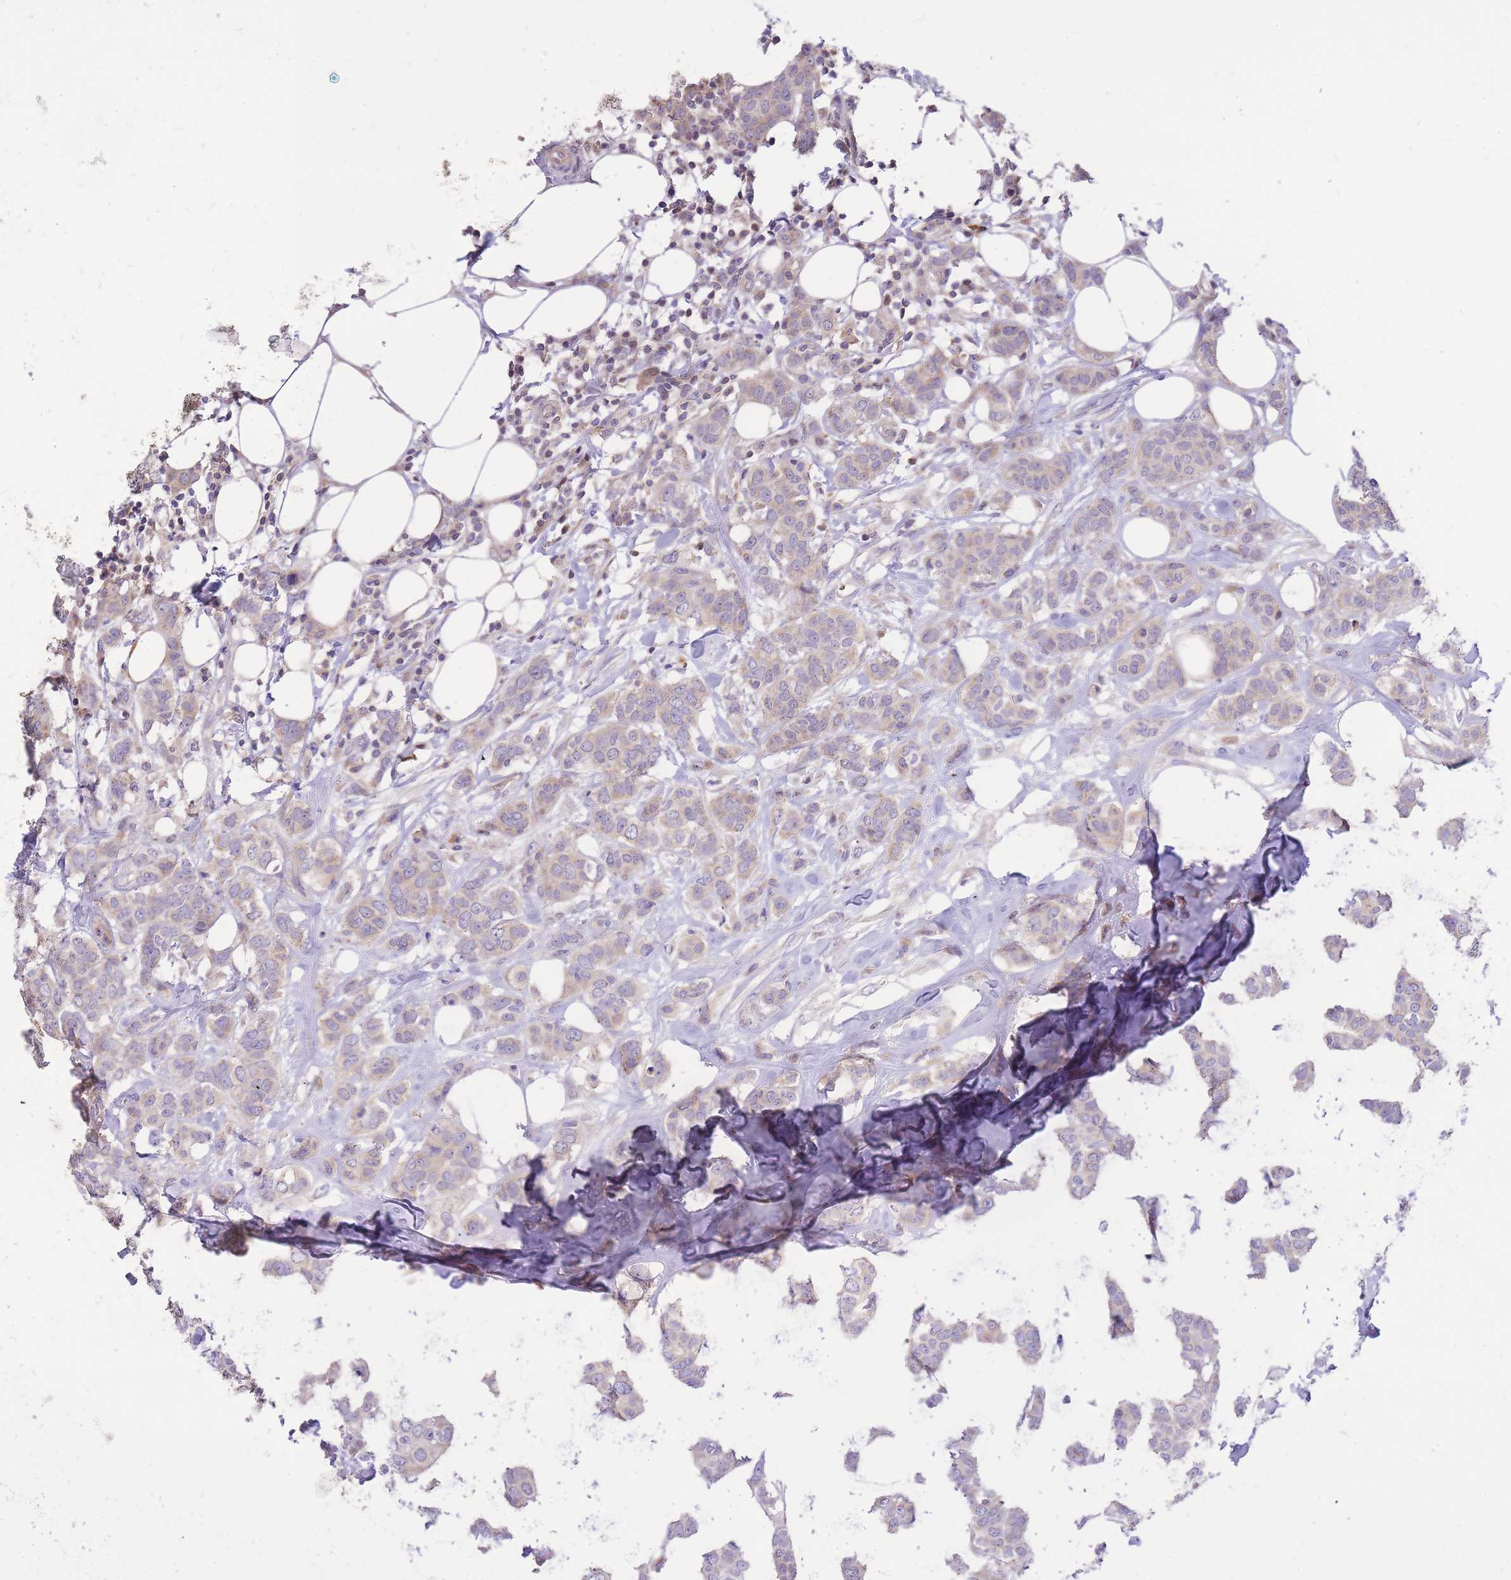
{"staining": {"intensity": "weak", "quantity": "25%-75%", "location": "cytoplasmic/membranous"}, "tissue": "breast cancer", "cell_type": "Tumor cells", "image_type": "cancer", "snomed": [{"axis": "morphology", "description": "Duct carcinoma"}, {"axis": "topography", "description": "Breast"}], "caption": "IHC photomicrograph of neoplastic tissue: human intraductal carcinoma (breast) stained using immunohistochemistry reveals low levels of weak protein expression localized specifically in the cytoplasmic/membranous of tumor cells, appearing as a cytoplasmic/membranous brown color.", "gene": "TOPAZ1", "patient": {"sex": "female", "age": 72}}